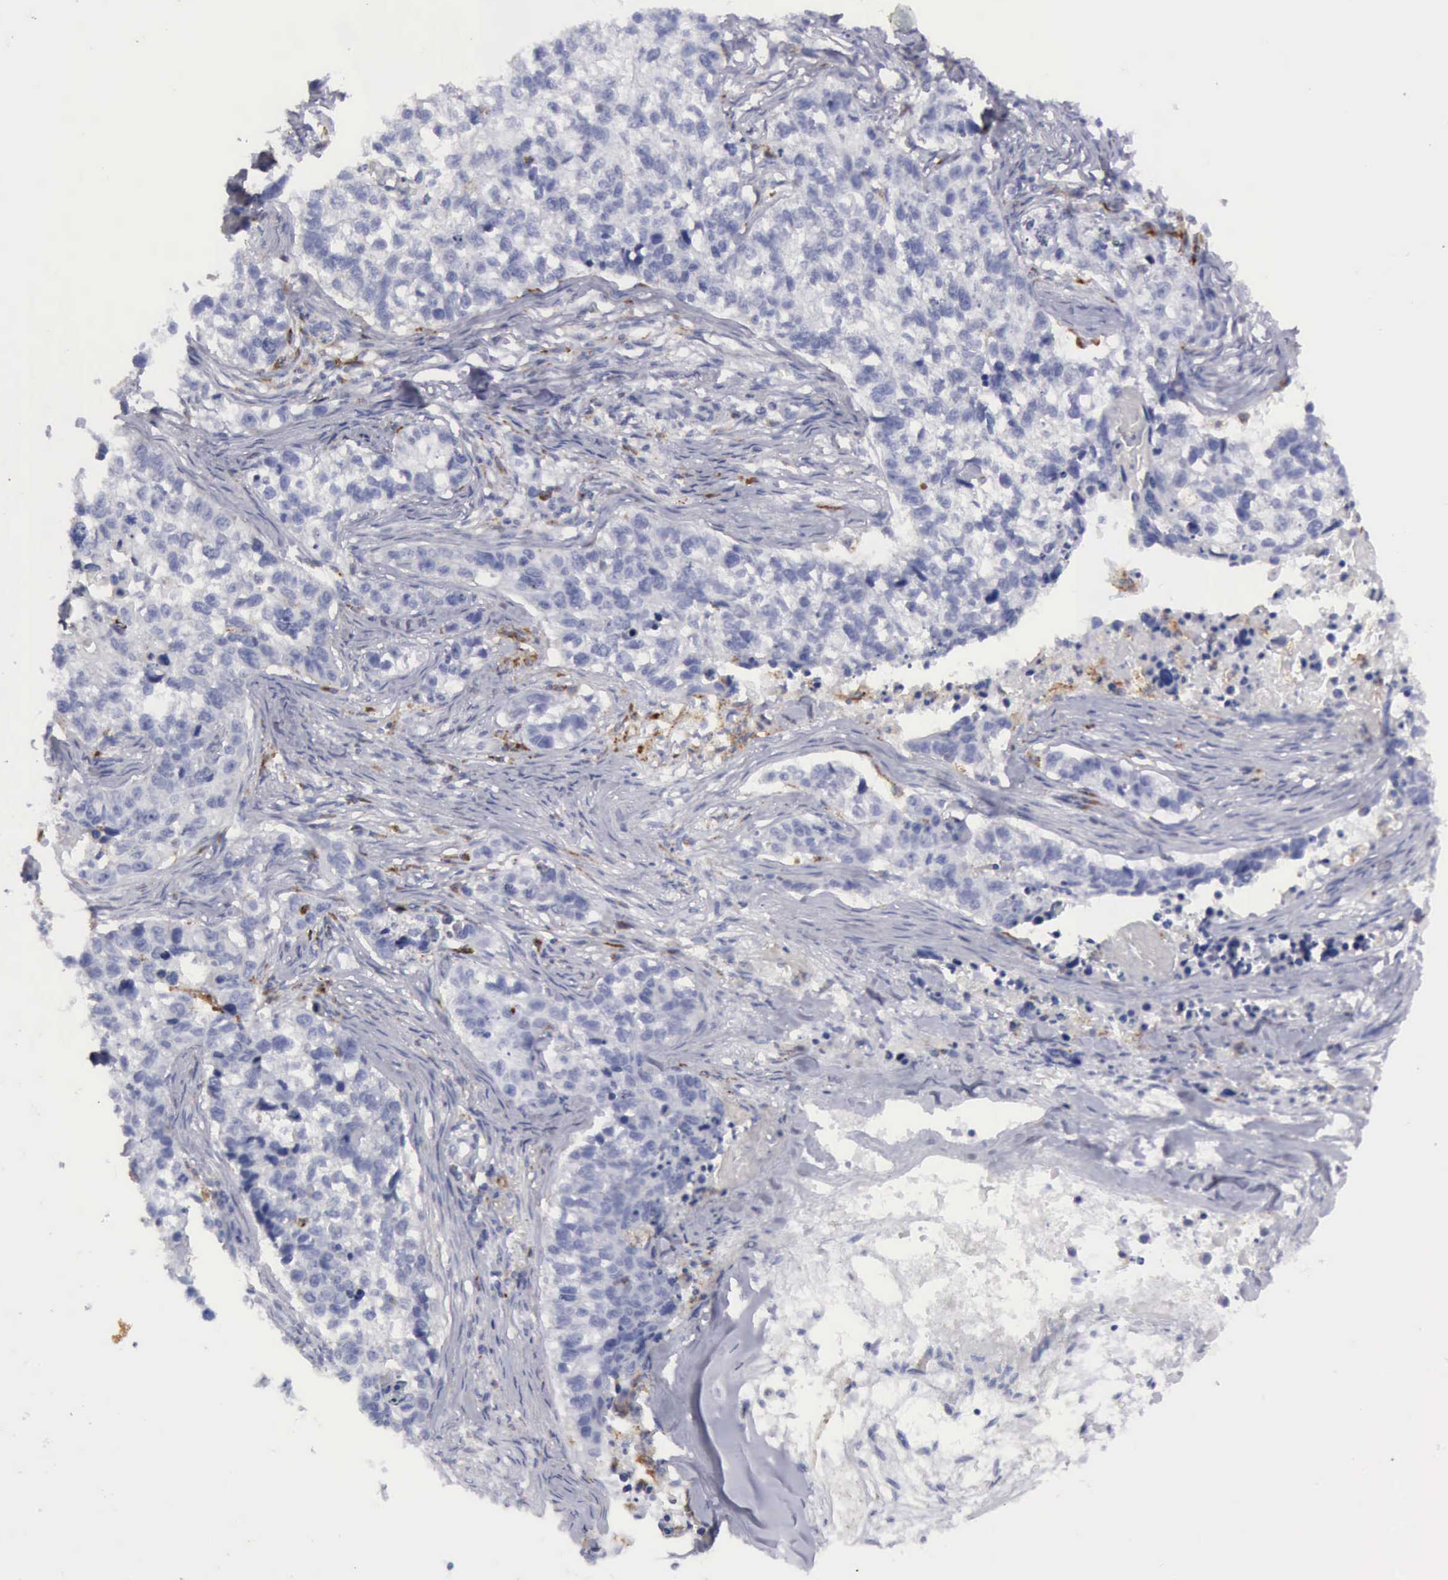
{"staining": {"intensity": "negative", "quantity": "none", "location": "none"}, "tissue": "lung cancer", "cell_type": "Tumor cells", "image_type": "cancer", "snomed": [{"axis": "morphology", "description": "Squamous cell carcinoma, NOS"}, {"axis": "topography", "description": "Lymph node"}, {"axis": "topography", "description": "Lung"}], "caption": "IHC photomicrograph of human lung squamous cell carcinoma stained for a protein (brown), which shows no positivity in tumor cells.", "gene": "CTSS", "patient": {"sex": "male", "age": 74}}